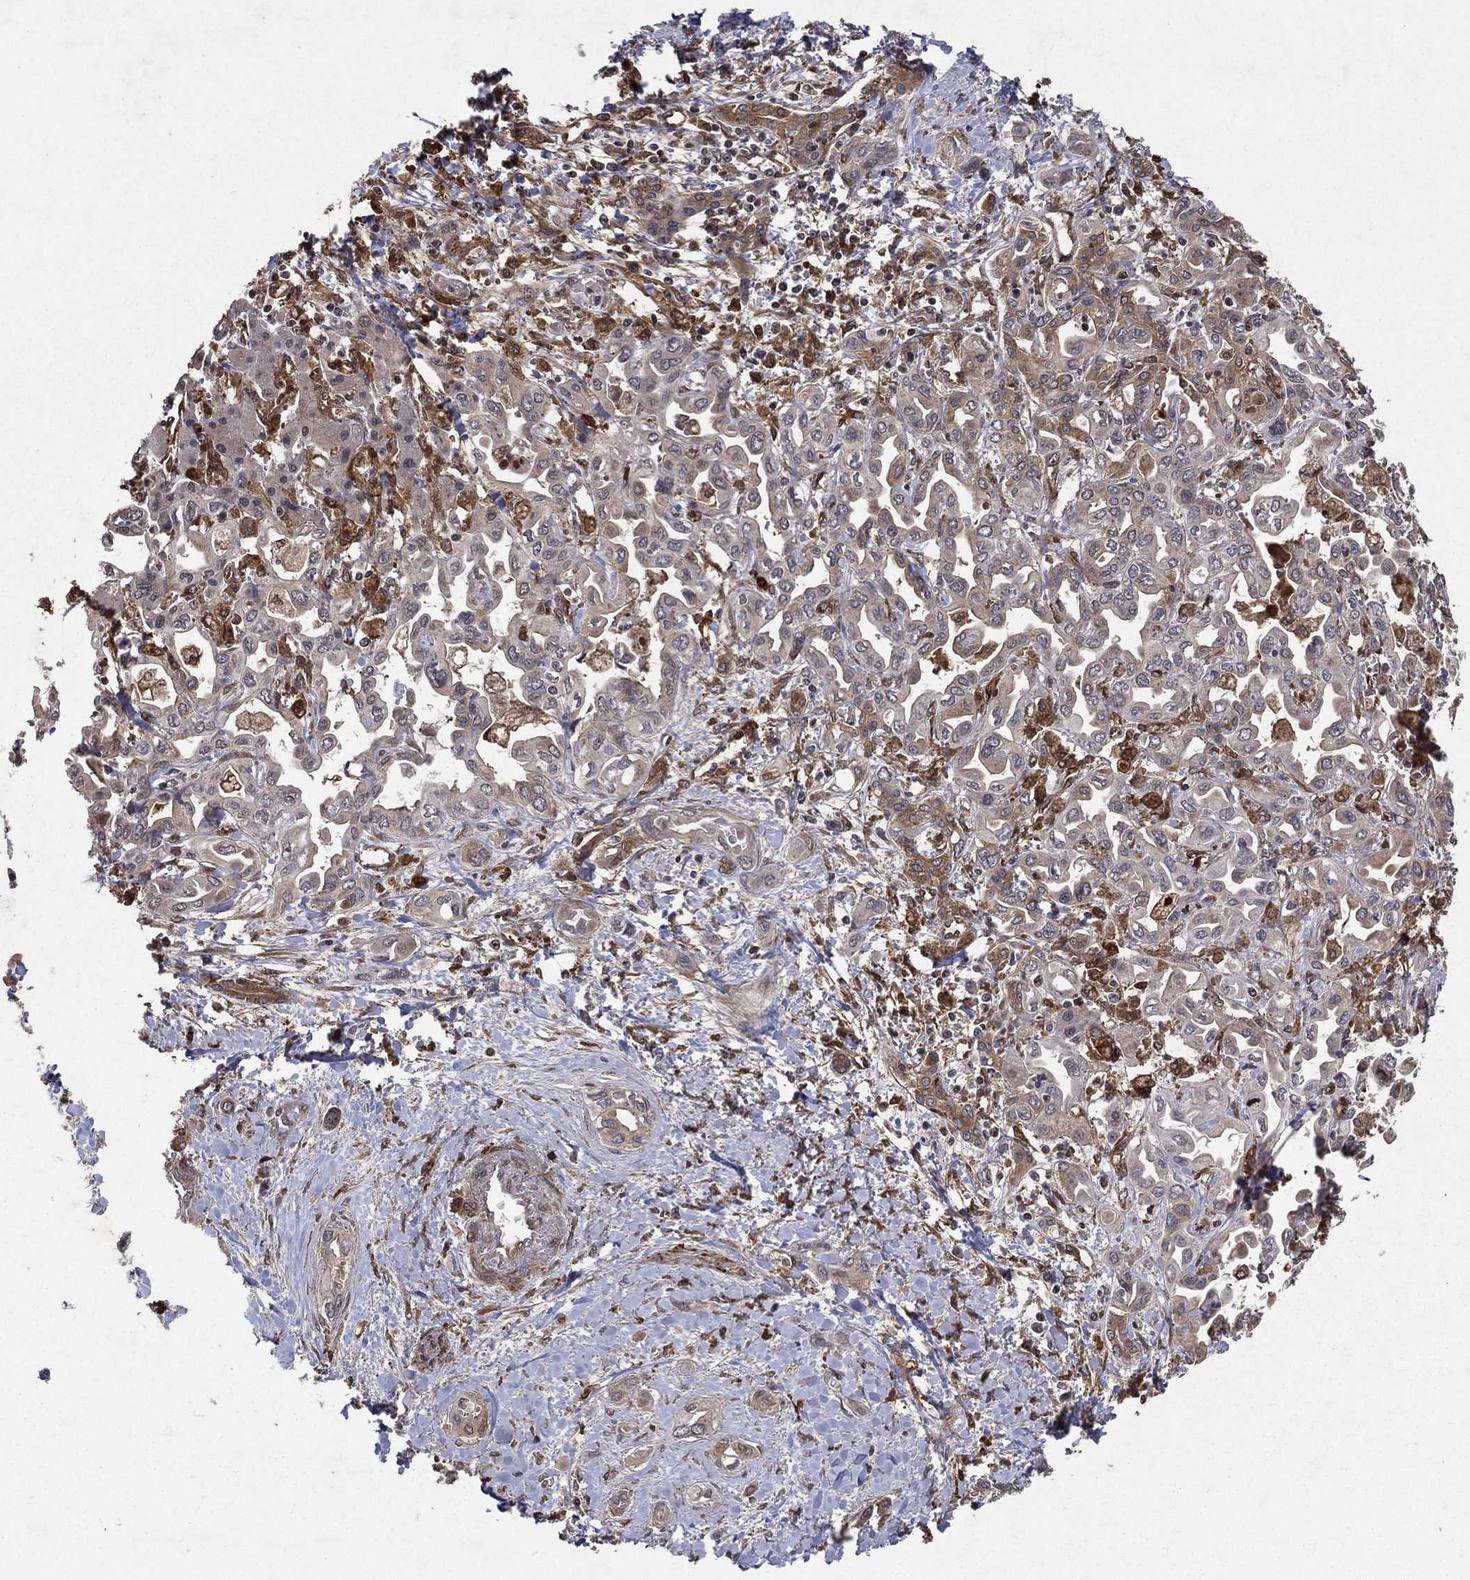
{"staining": {"intensity": "moderate", "quantity": "<25%", "location": "cytoplasmic/membranous"}, "tissue": "liver cancer", "cell_type": "Tumor cells", "image_type": "cancer", "snomed": [{"axis": "morphology", "description": "Cholangiocarcinoma"}, {"axis": "topography", "description": "Liver"}], "caption": "Human liver cancer stained for a protein (brown) displays moderate cytoplasmic/membranous positive expression in approximately <25% of tumor cells.", "gene": "DPYSL2", "patient": {"sex": "female", "age": 64}}